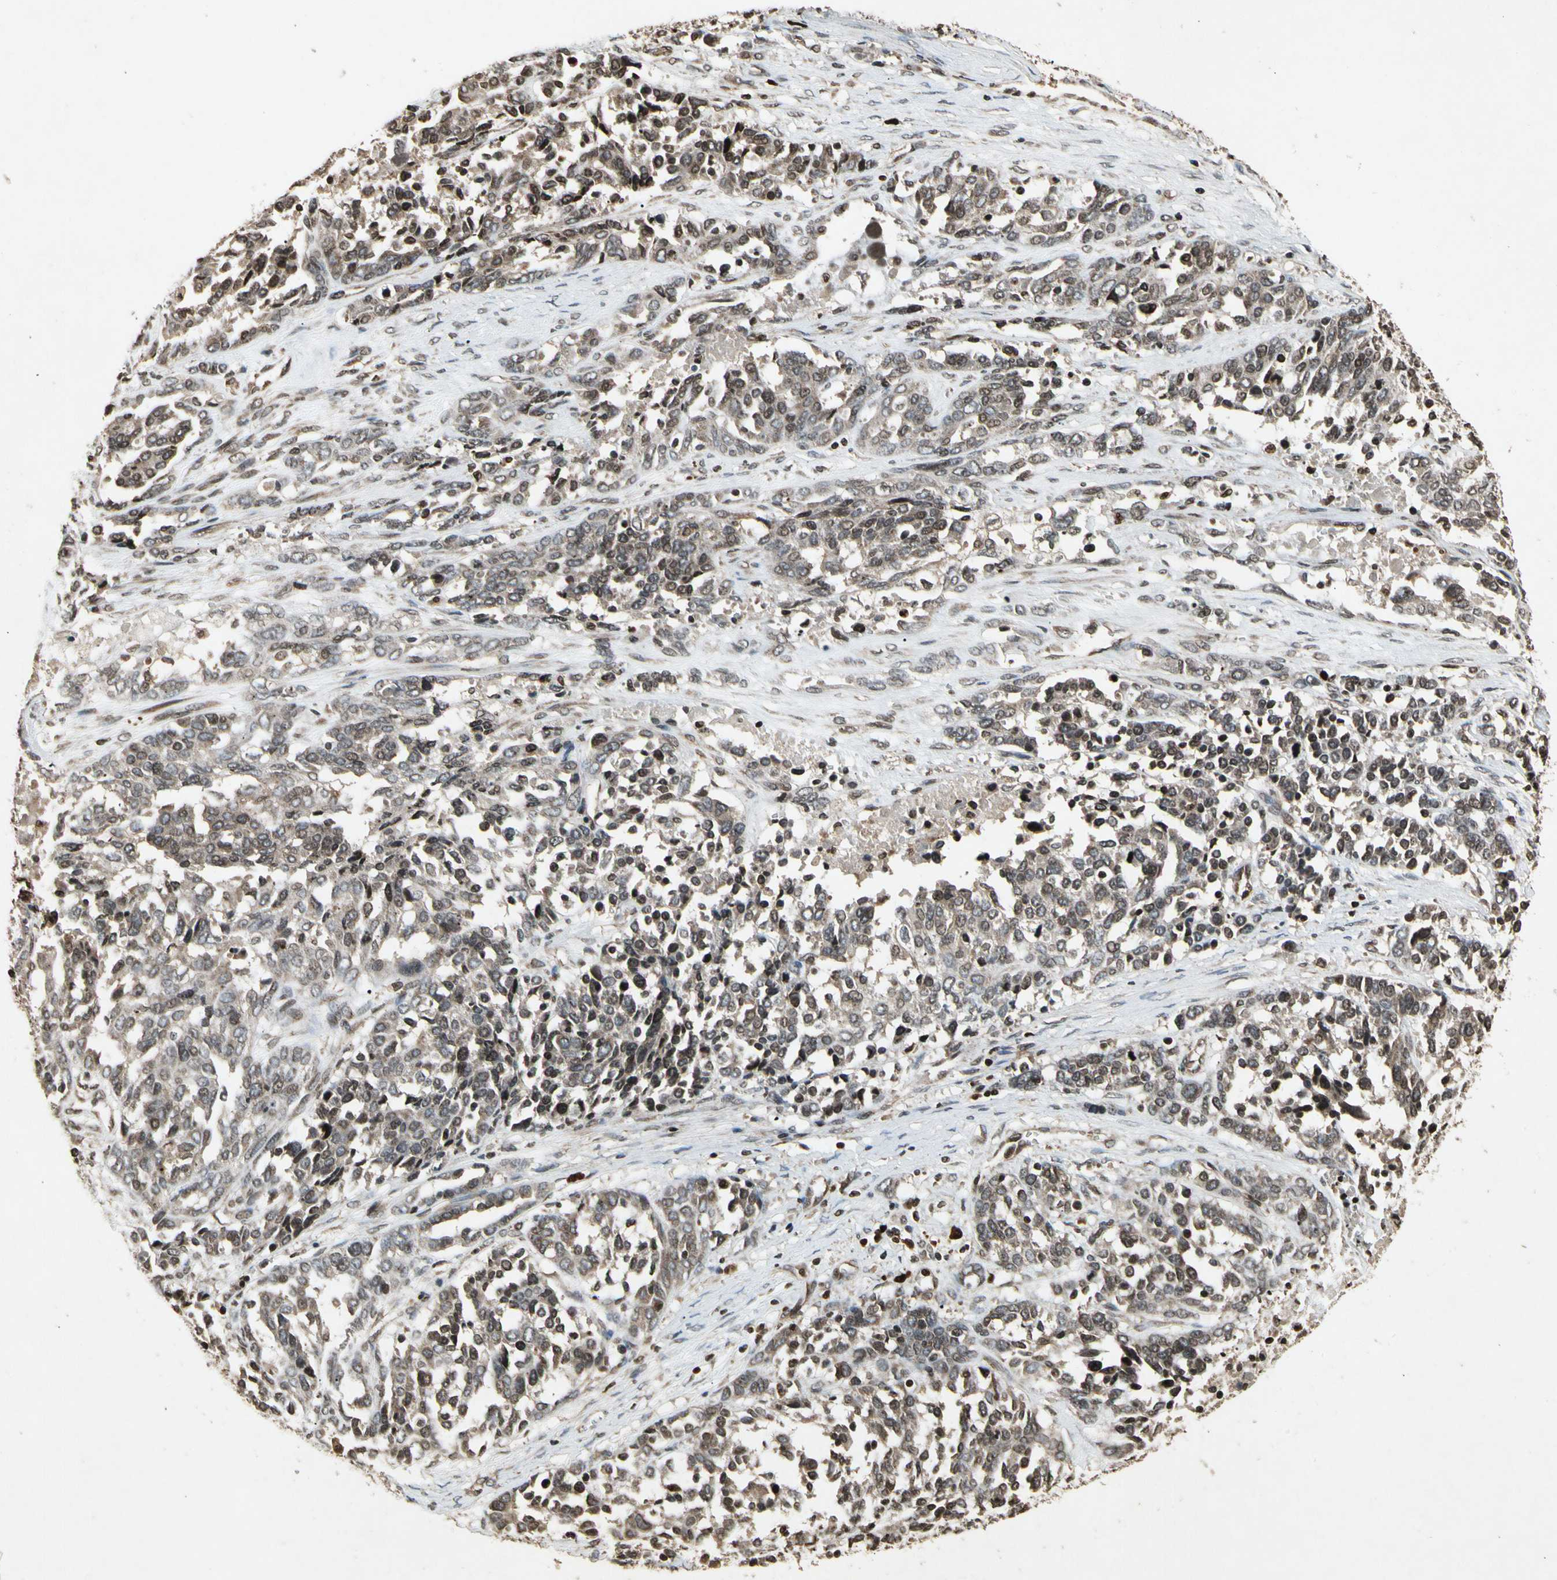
{"staining": {"intensity": "moderate", "quantity": ">75%", "location": "cytoplasmic/membranous"}, "tissue": "ovarian cancer", "cell_type": "Tumor cells", "image_type": "cancer", "snomed": [{"axis": "morphology", "description": "Cystadenocarcinoma, serous, NOS"}, {"axis": "topography", "description": "Ovary"}], "caption": "Approximately >75% of tumor cells in ovarian cancer (serous cystadenocarcinoma) demonstrate moderate cytoplasmic/membranous protein staining as visualized by brown immunohistochemical staining.", "gene": "GLRX", "patient": {"sex": "female", "age": 44}}